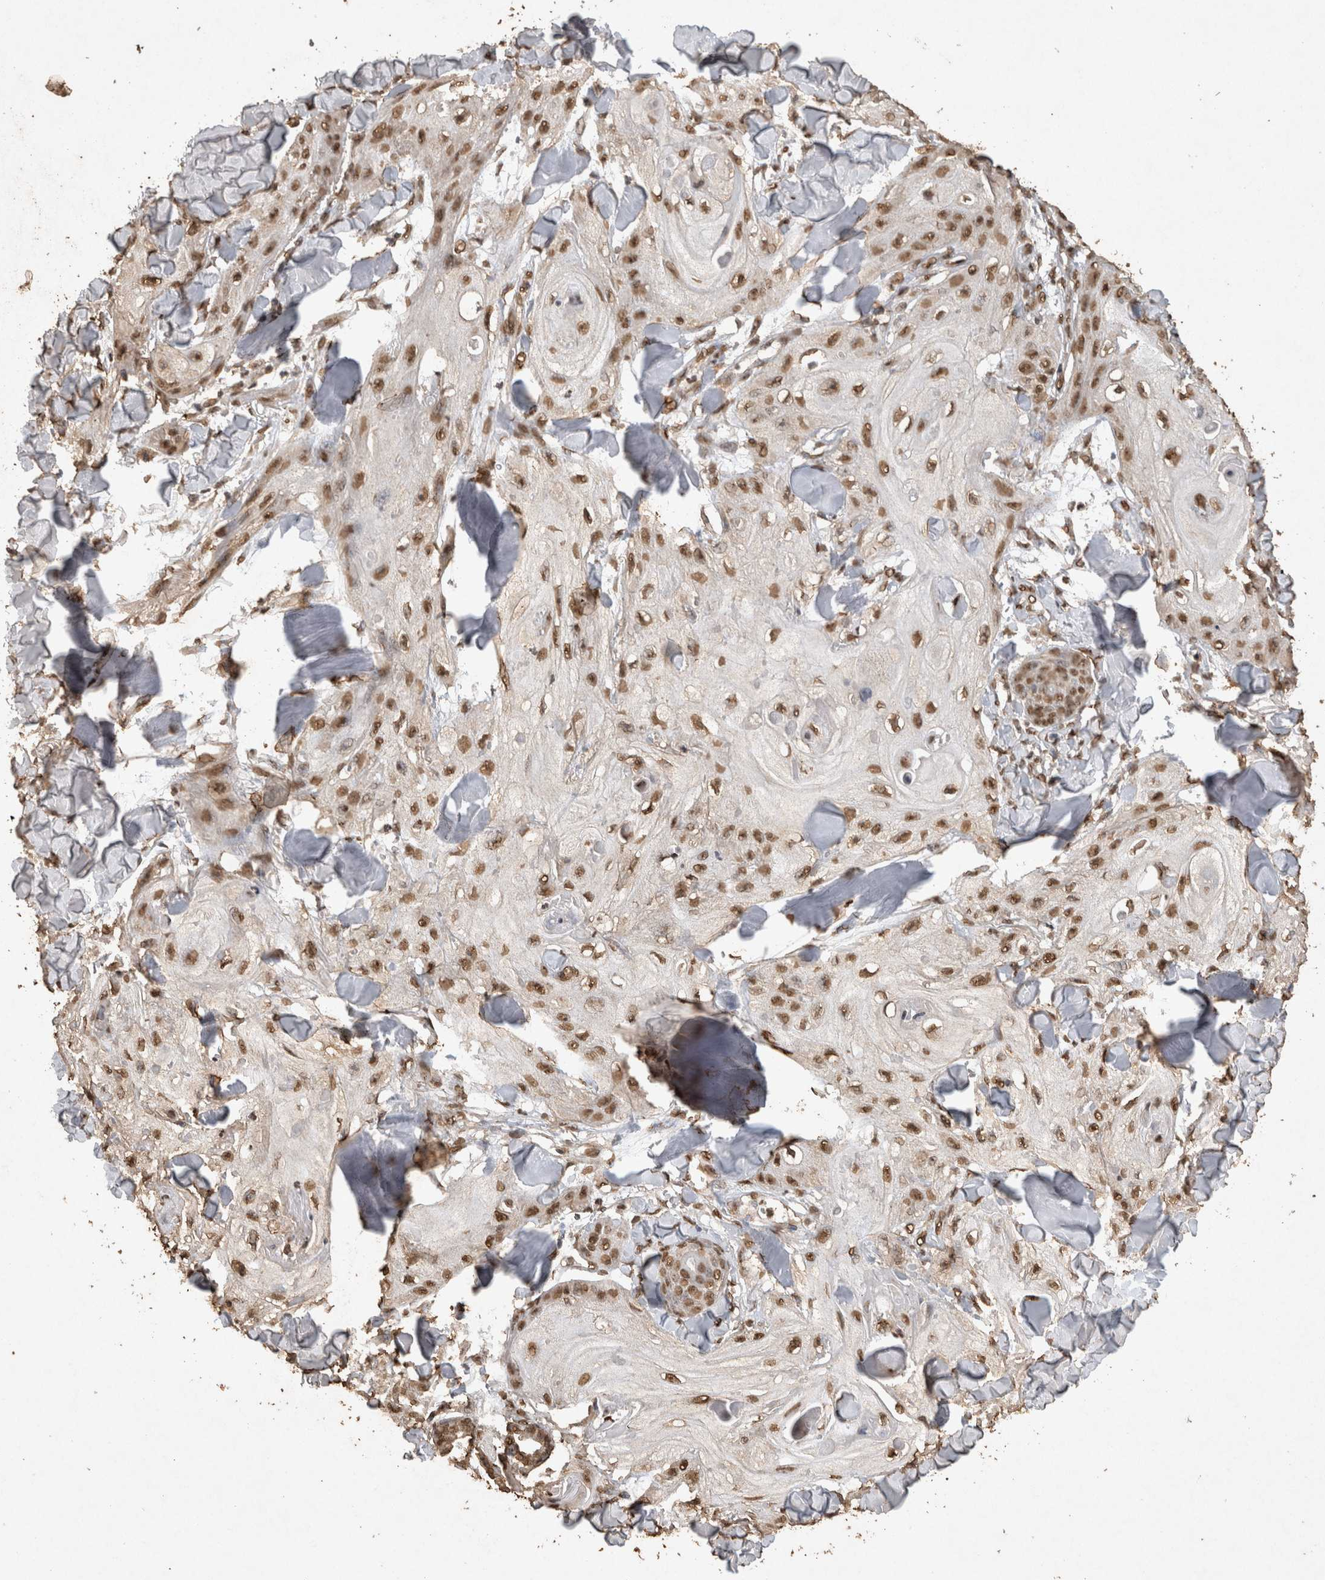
{"staining": {"intensity": "moderate", "quantity": ">75%", "location": "nuclear"}, "tissue": "skin cancer", "cell_type": "Tumor cells", "image_type": "cancer", "snomed": [{"axis": "morphology", "description": "Squamous cell carcinoma, NOS"}, {"axis": "topography", "description": "Skin"}], "caption": "Skin squamous cell carcinoma stained with a brown dye displays moderate nuclear positive positivity in about >75% of tumor cells.", "gene": "OAS2", "patient": {"sex": "male", "age": 74}}